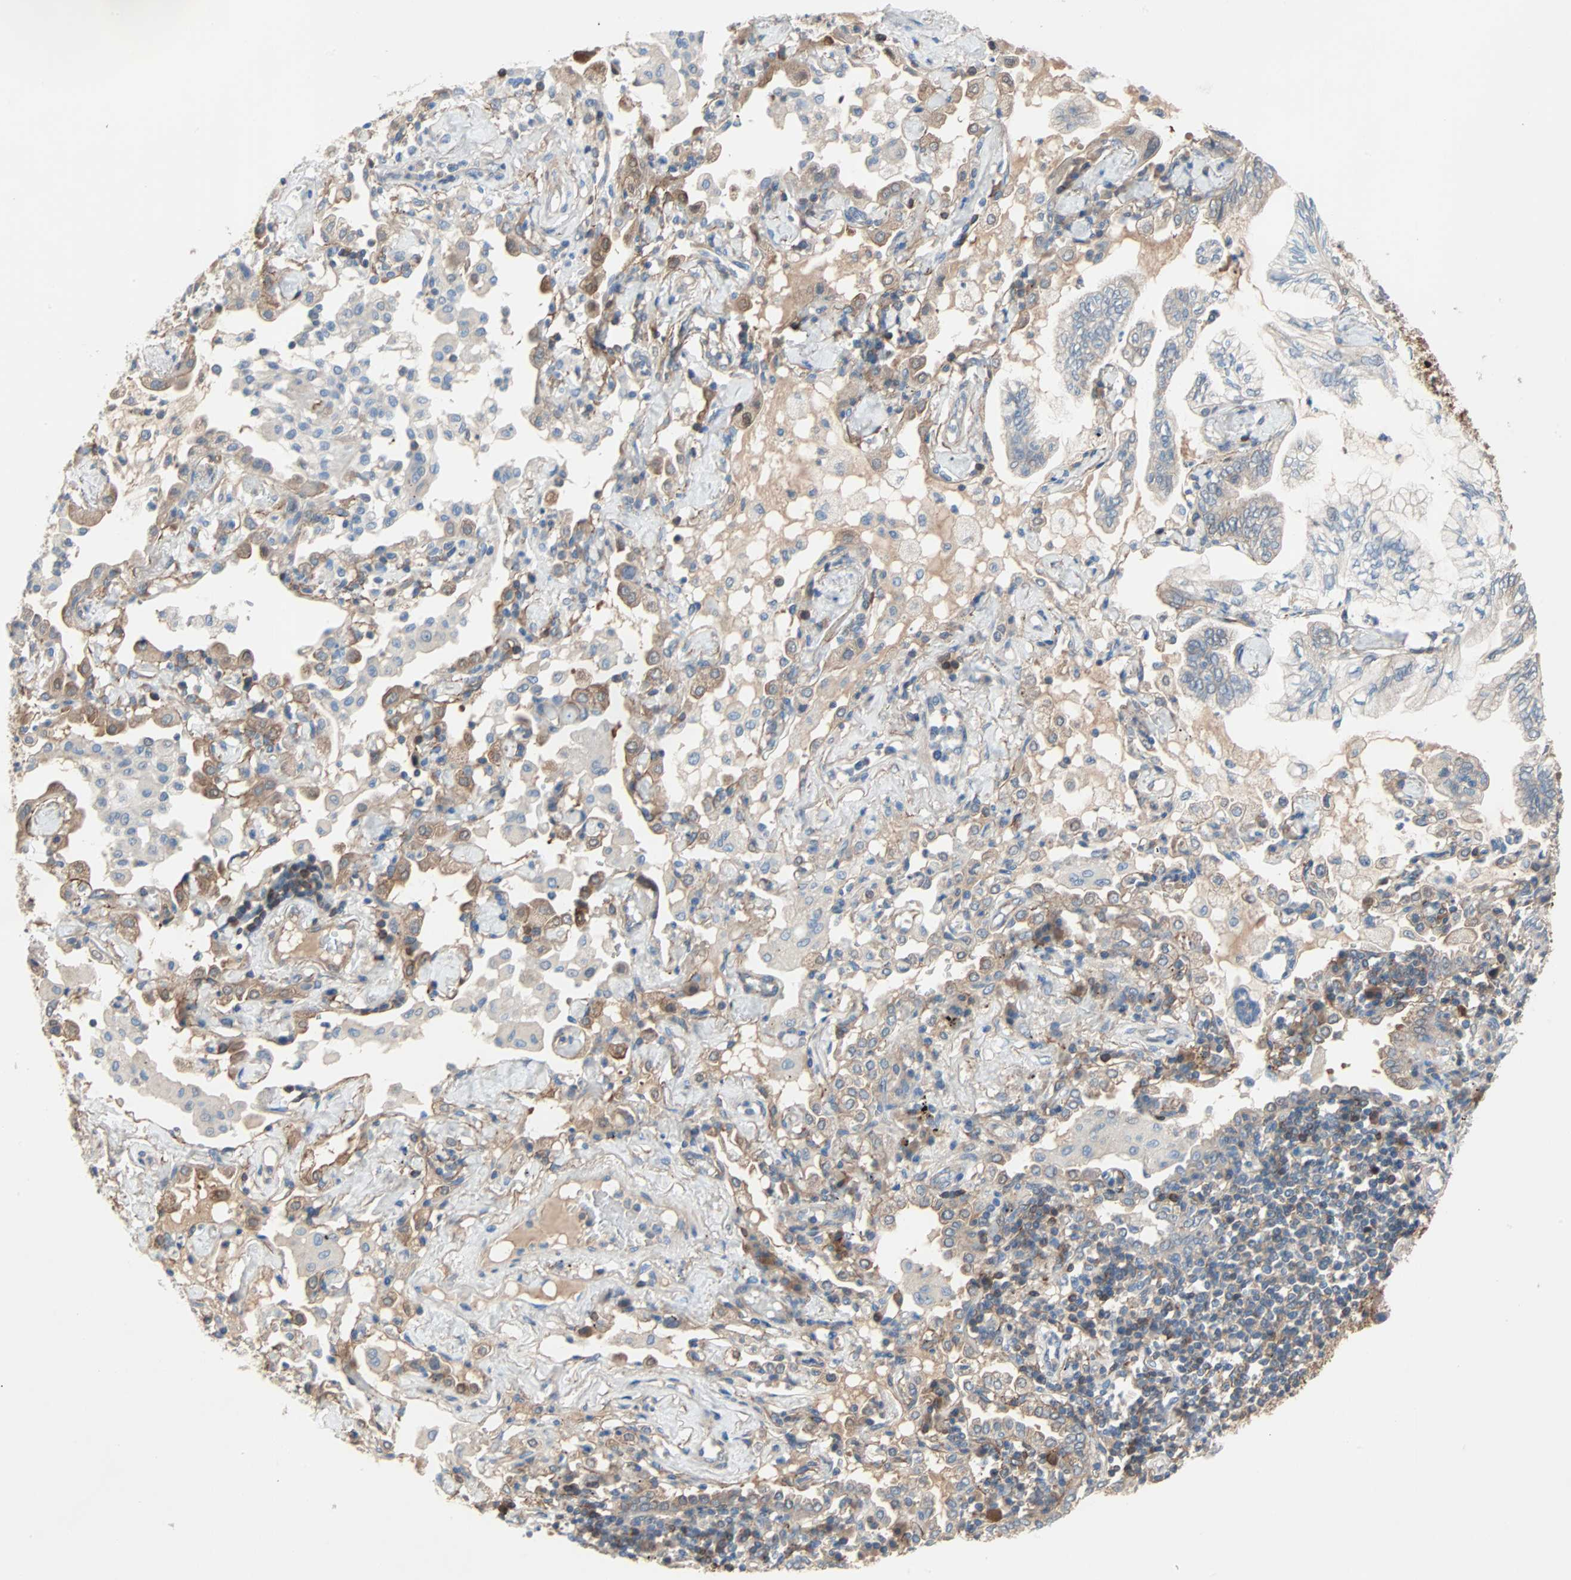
{"staining": {"intensity": "weak", "quantity": "25%-75%", "location": "cytoplasmic/membranous"}, "tissue": "lung cancer", "cell_type": "Tumor cells", "image_type": "cancer", "snomed": [{"axis": "morphology", "description": "Normal tissue, NOS"}, {"axis": "morphology", "description": "Adenocarcinoma, NOS"}, {"axis": "topography", "description": "Bronchus"}, {"axis": "topography", "description": "Lung"}], "caption": "A photomicrograph of human adenocarcinoma (lung) stained for a protein displays weak cytoplasmic/membranous brown staining in tumor cells.", "gene": "TNFRSF12A", "patient": {"sex": "female", "age": 70}}